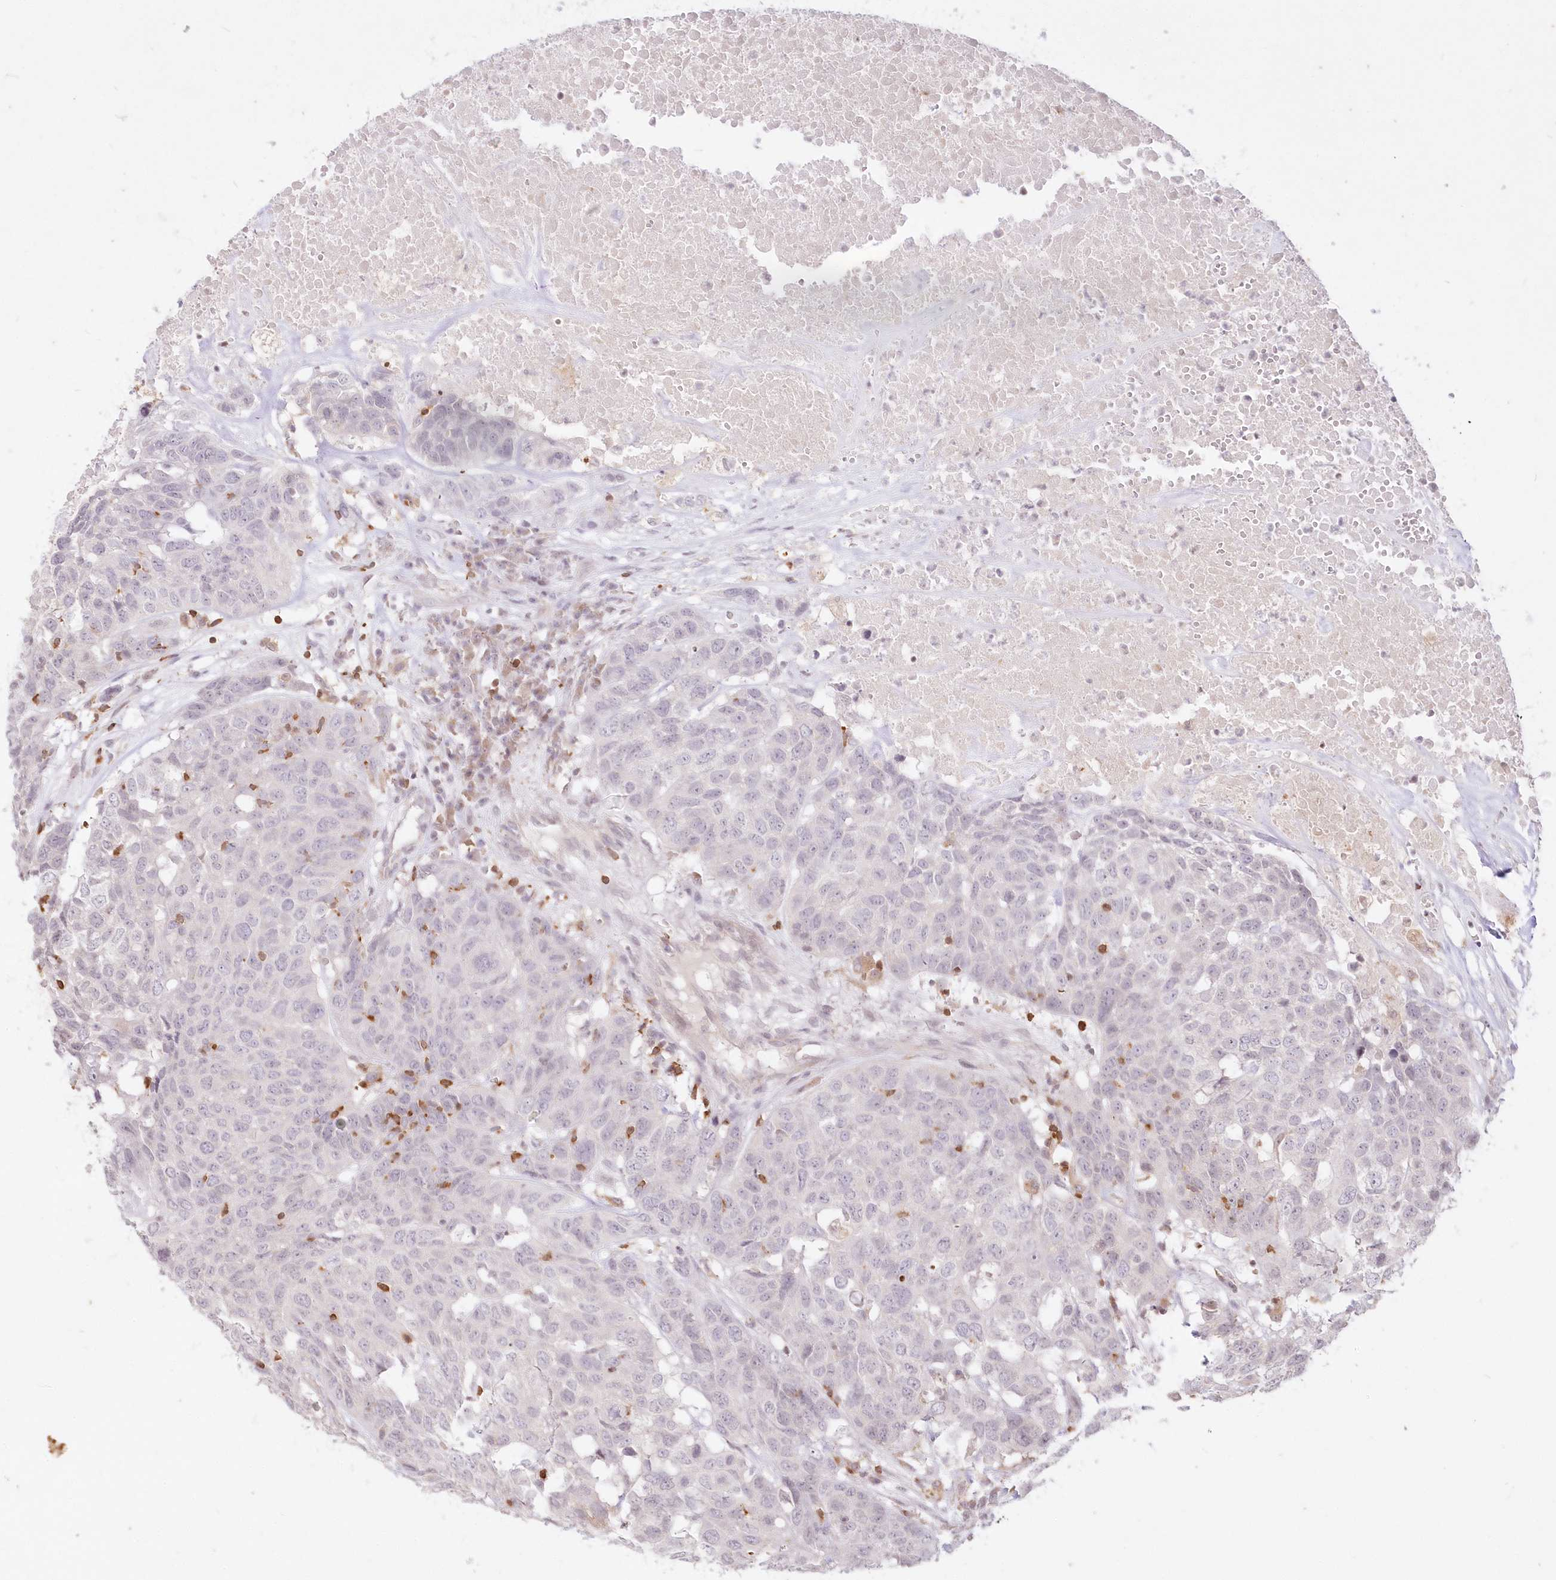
{"staining": {"intensity": "negative", "quantity": "none", "location": "none"}, "tissue": "head and neck cancer", "cell_type": "Tumor cells", "image_type": "cancer", "snomed": [{"axis": "morphology", "description": "Squamous cell carcinoma, NOS"}, {"axis": "topography", "description": "Head-Neck"}], "caption": "Tumor cells show no significant protein positivity in head and neck cancer (squamous cell carcinoma). The staining is performed using DAB (3,3'-diaminobenzidine) brown chromogen with nuclei counter-stained in using hematoxylin.", "gene": "MTMR3", "patient": {"sex": "male", "age": 66}}